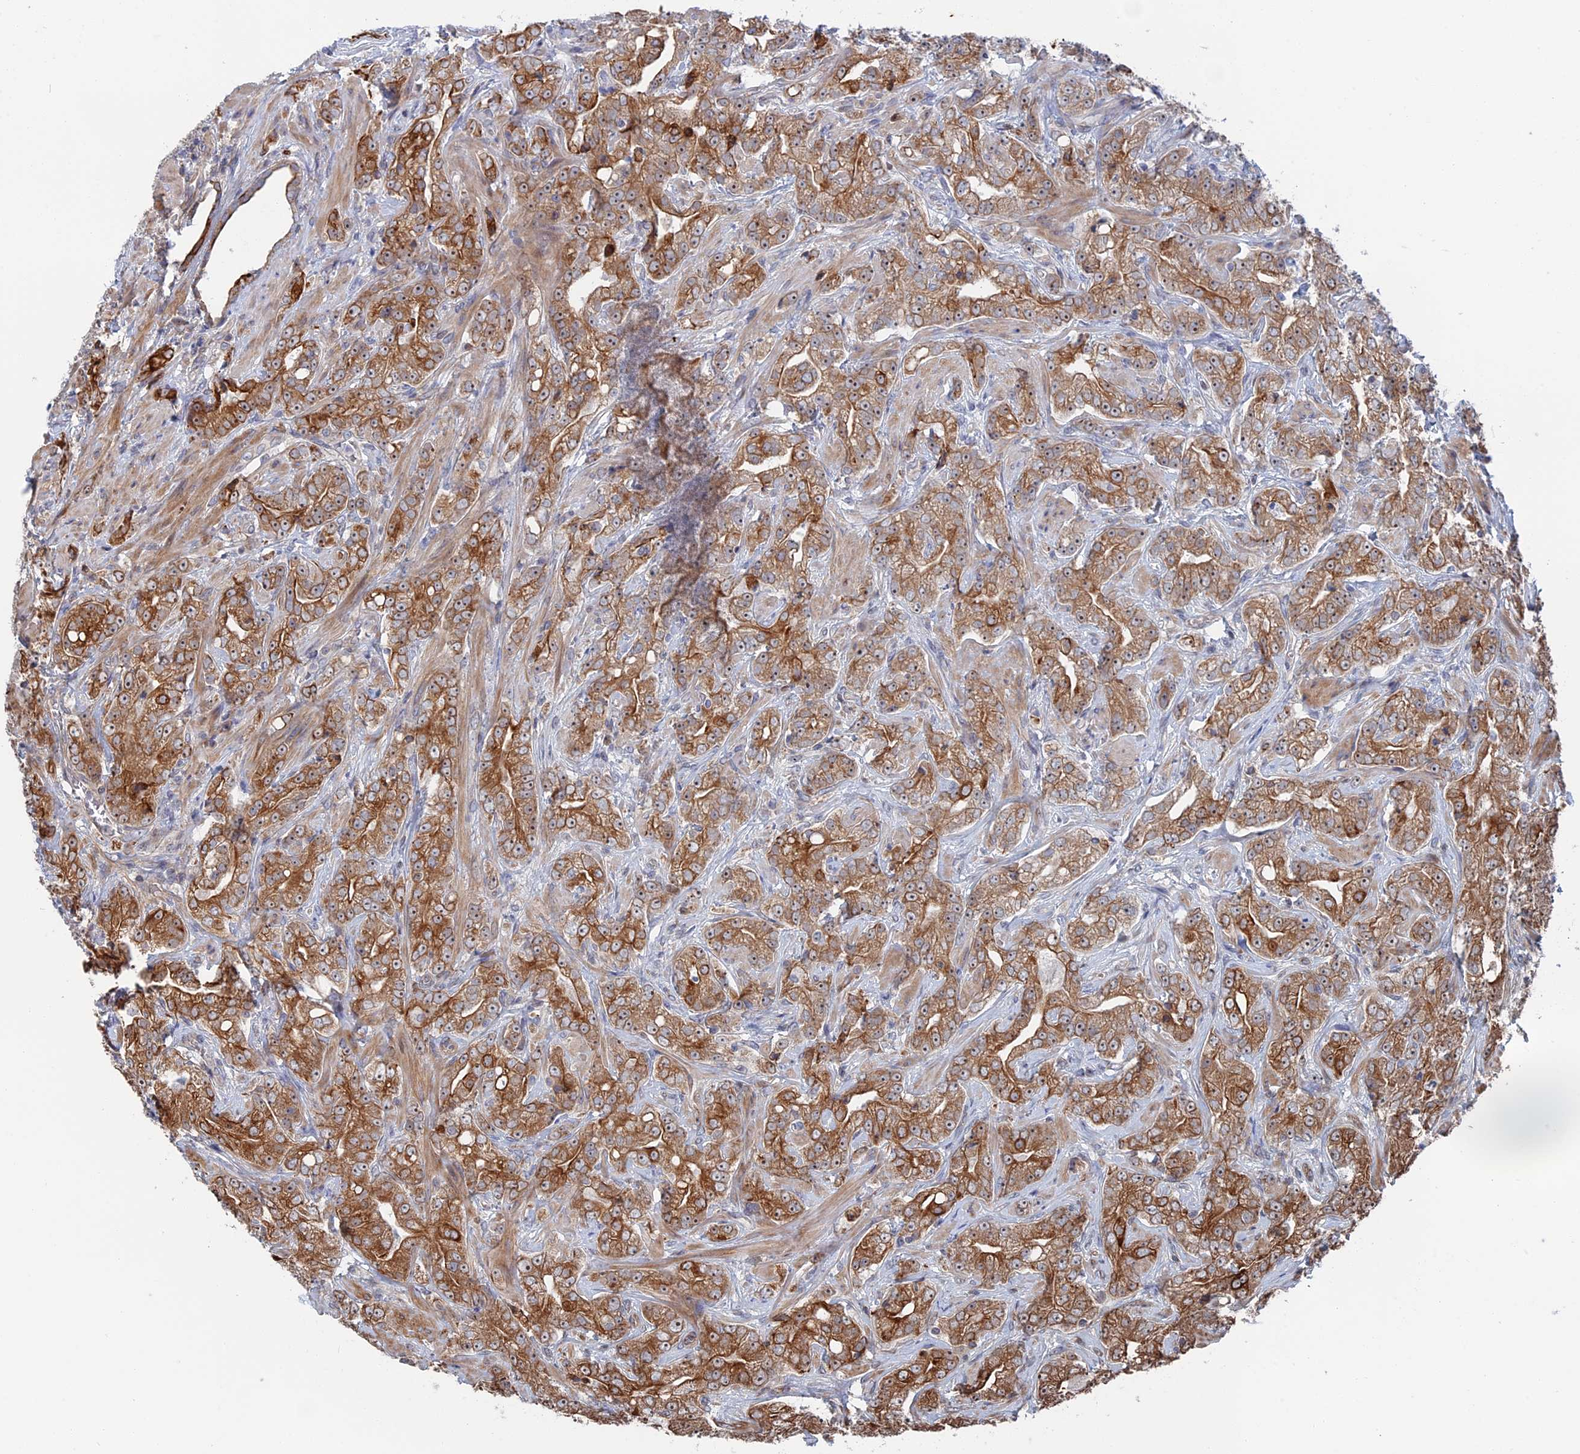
{"staining": {"intensity": "moderate", "quantity": ">75%", "location": "cytoplasmic/membranous,nuclear"}, "tissue": "prostate cancer", "cell_type": "Tumor cells", "image_type": "cancer", "snomed": [{"axis": "morphology", "description": "Adenocarcinoma, Low grade"}, {"axis": "topography", "description": "Prostate"}], "caption": "Immunohistochemical staining of human adenocarcinoma (low-grade) (prostate) shows medium levels of moderate cytoplasmic/membranous and nuclear protein positivity in approximately >75% of tumor cells.", "gene": "IL7", "patient": {"sex": "male", "age": 67}}